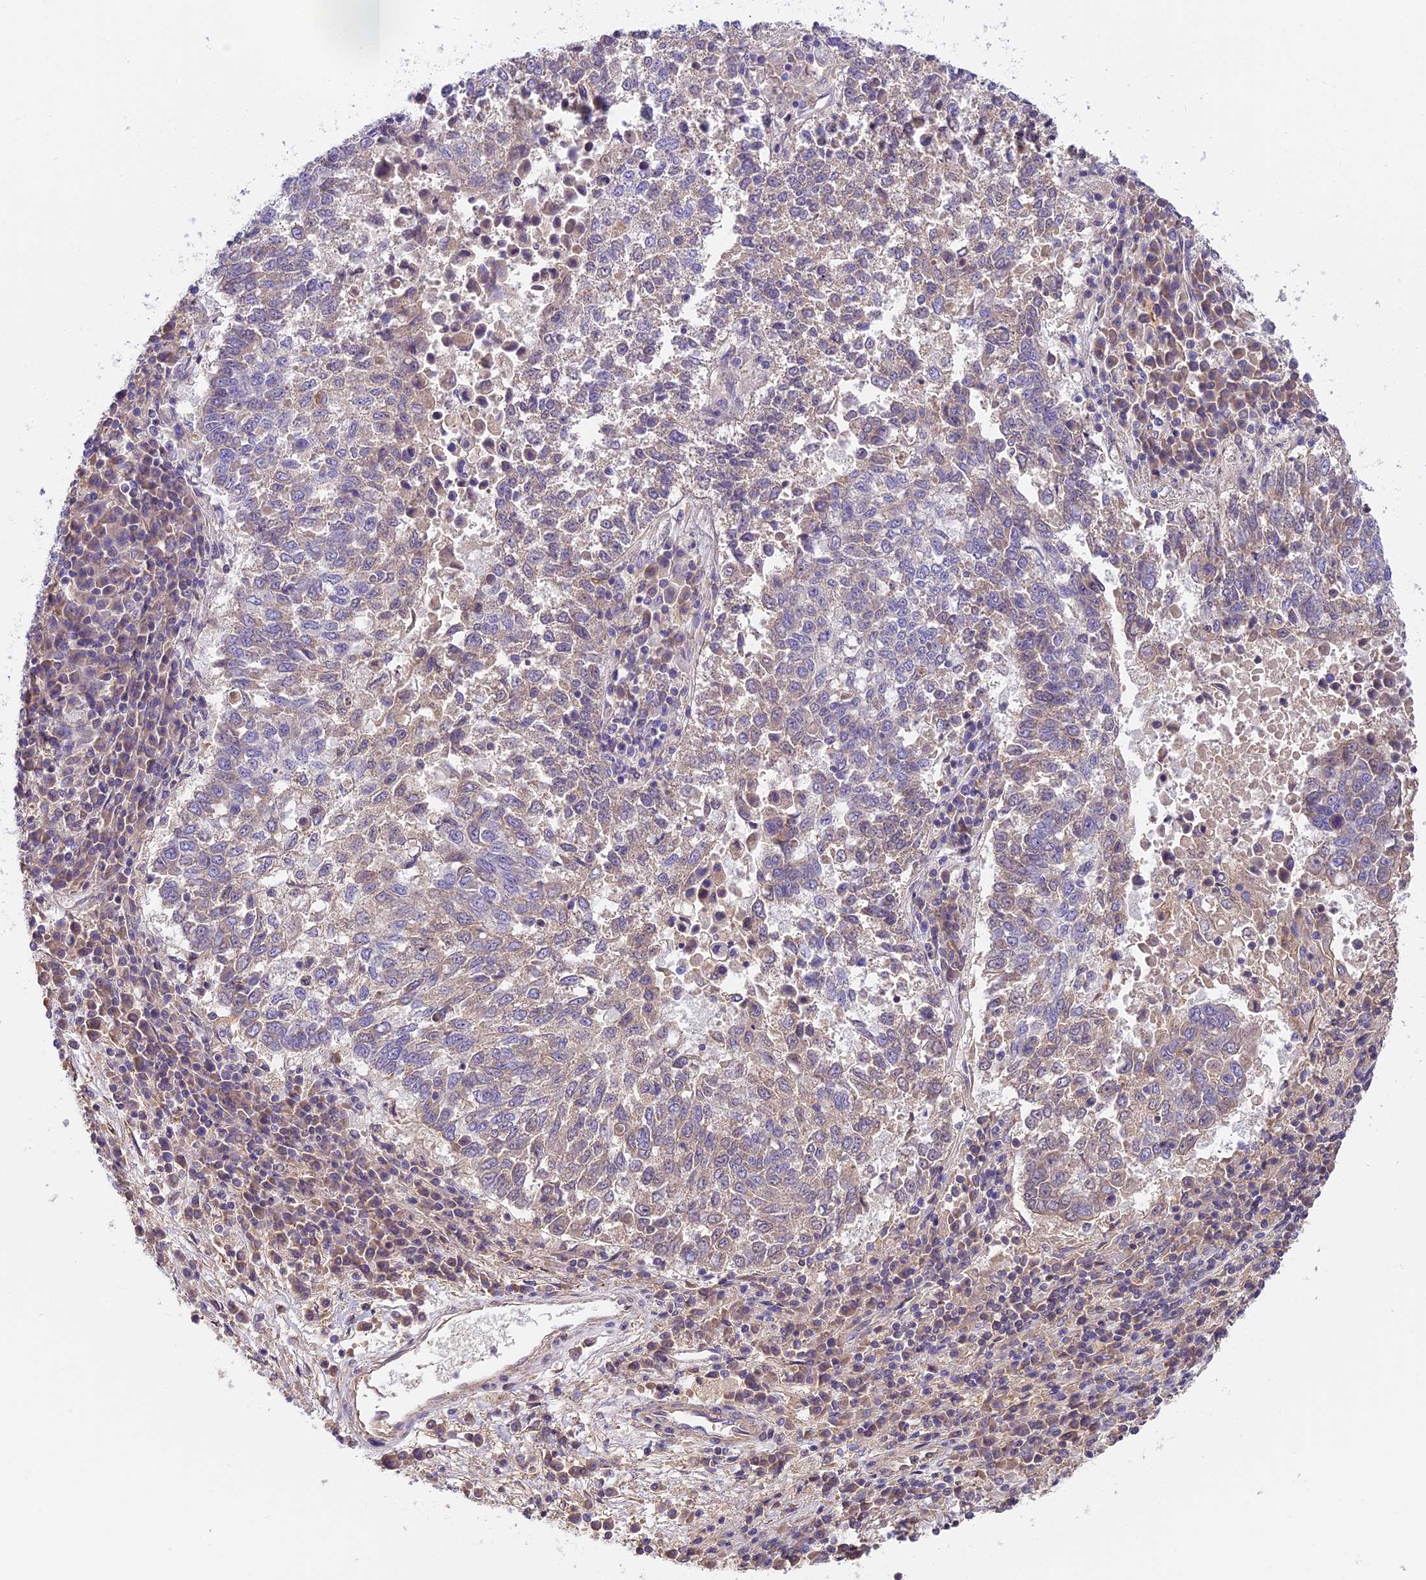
{"staining": {"intensity": "weak", "quantity": "<25%", "location": "cytoplasmic/membranous"}, "tissue": "lung cancer", "cell_type": "Tumor cells", "image_type": "cancer", "snomed": [{"axis": "morphology", "description": "Squamous cell carcinoma, NOS"}, {"axis": "topography", "description": "Lung"}], "caption": "Tumor cells are negative for protein expression in human lung squamous cell carcinoma.", "gene": "FAM98C", "patient": {"sex": "male", "age": 73}}